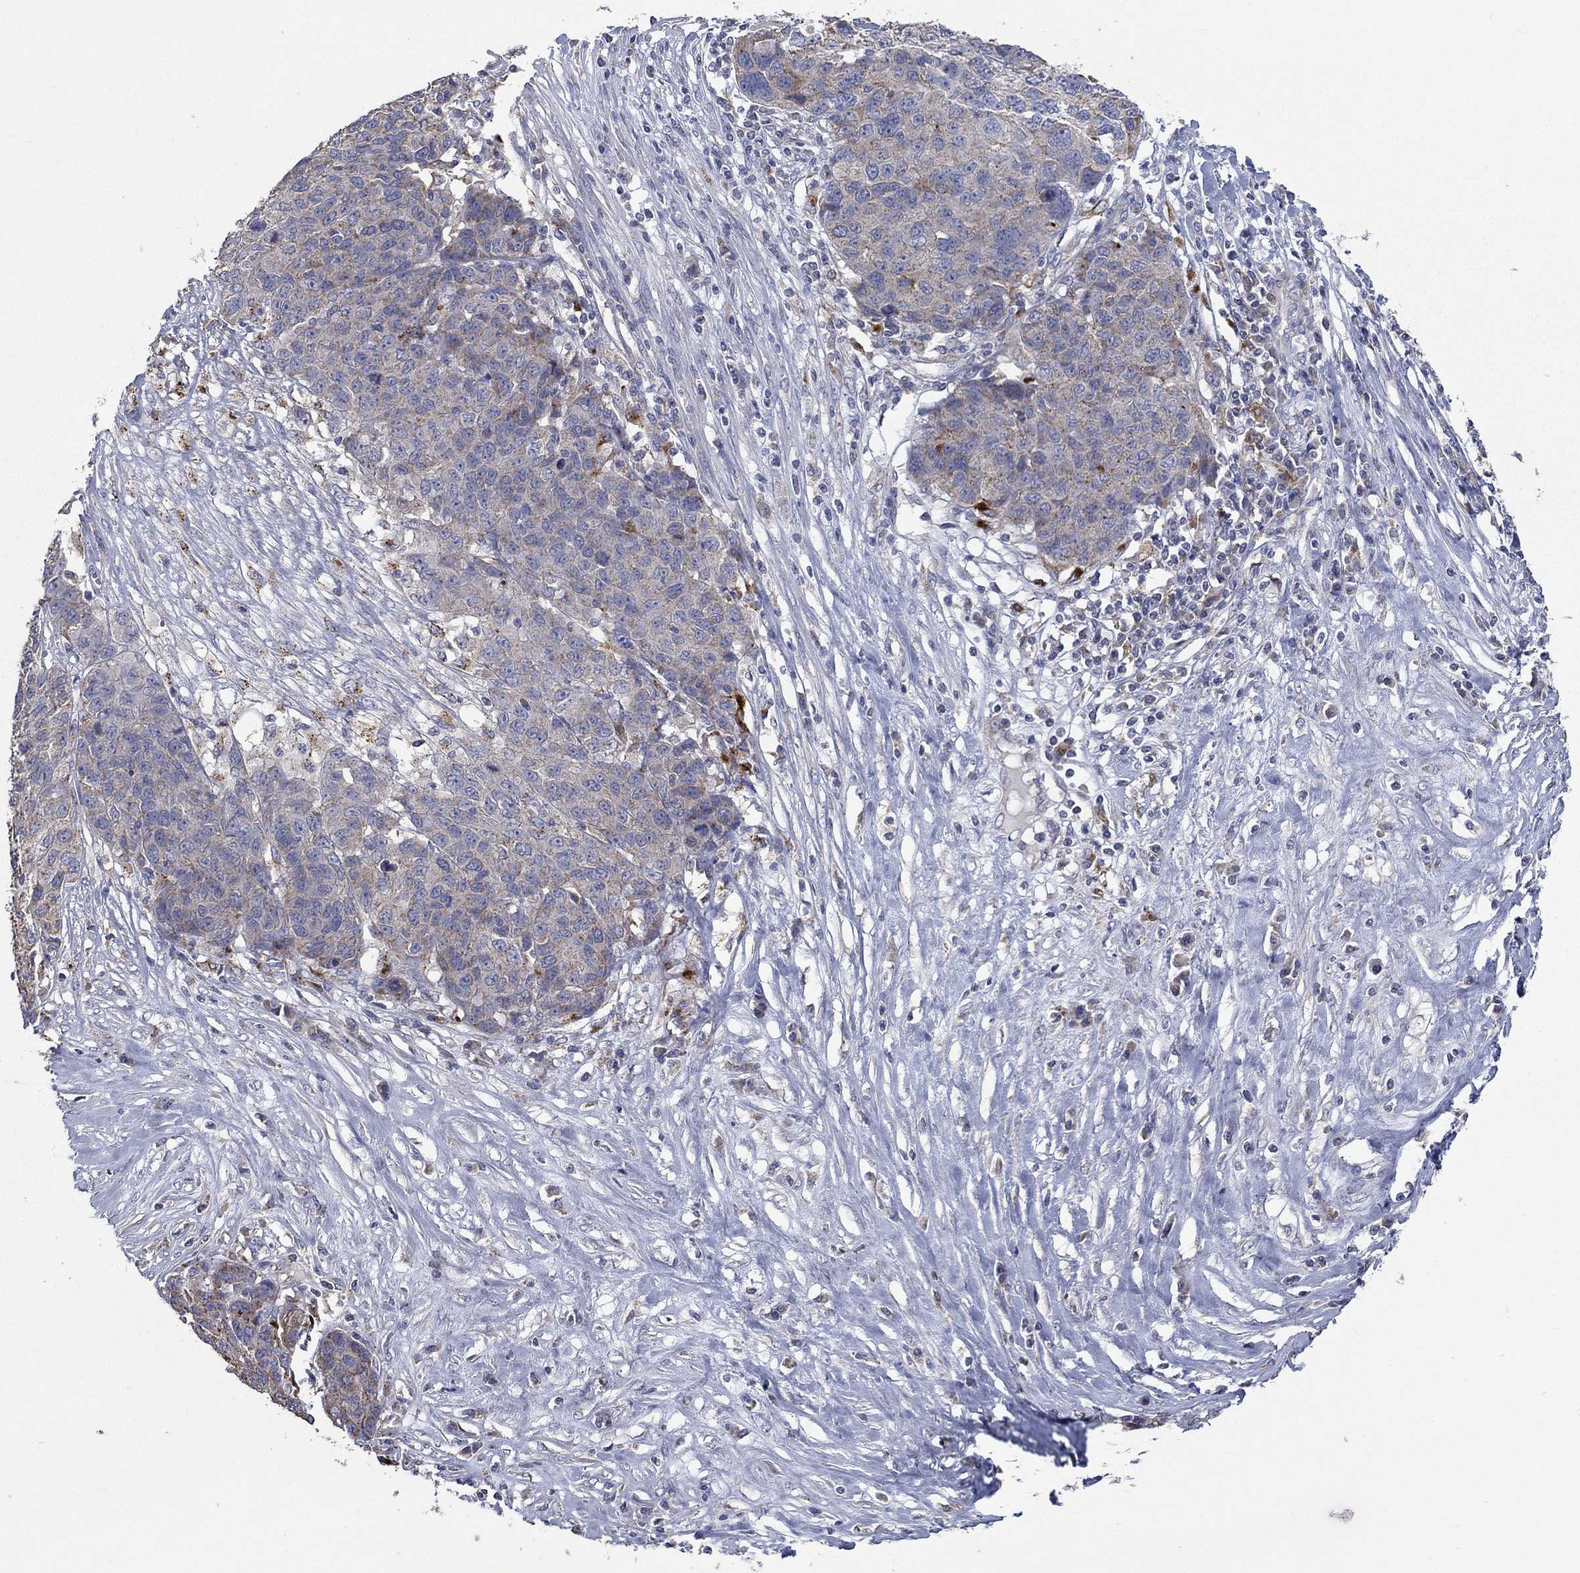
{"staining": {"intensity": "negative", "quantity": "none", "location": "none"}, "tissue": "ovarian cancer", "cell_type": "Tumor cells", "image_type": "cancer", "snomed": [{"axis": "morphology", "description": "Cystadenocarcinoma, serous, NOS"}, {"axis": "topography", "description": "Ovary"}], "caption": "This is a micrograph of immunohistochemistry (IHC) staining of ovarian cancer, which shows no positivity in tumor cells.", "gene": "UGT8", "patient": {"sex": "female", "age": 87}}